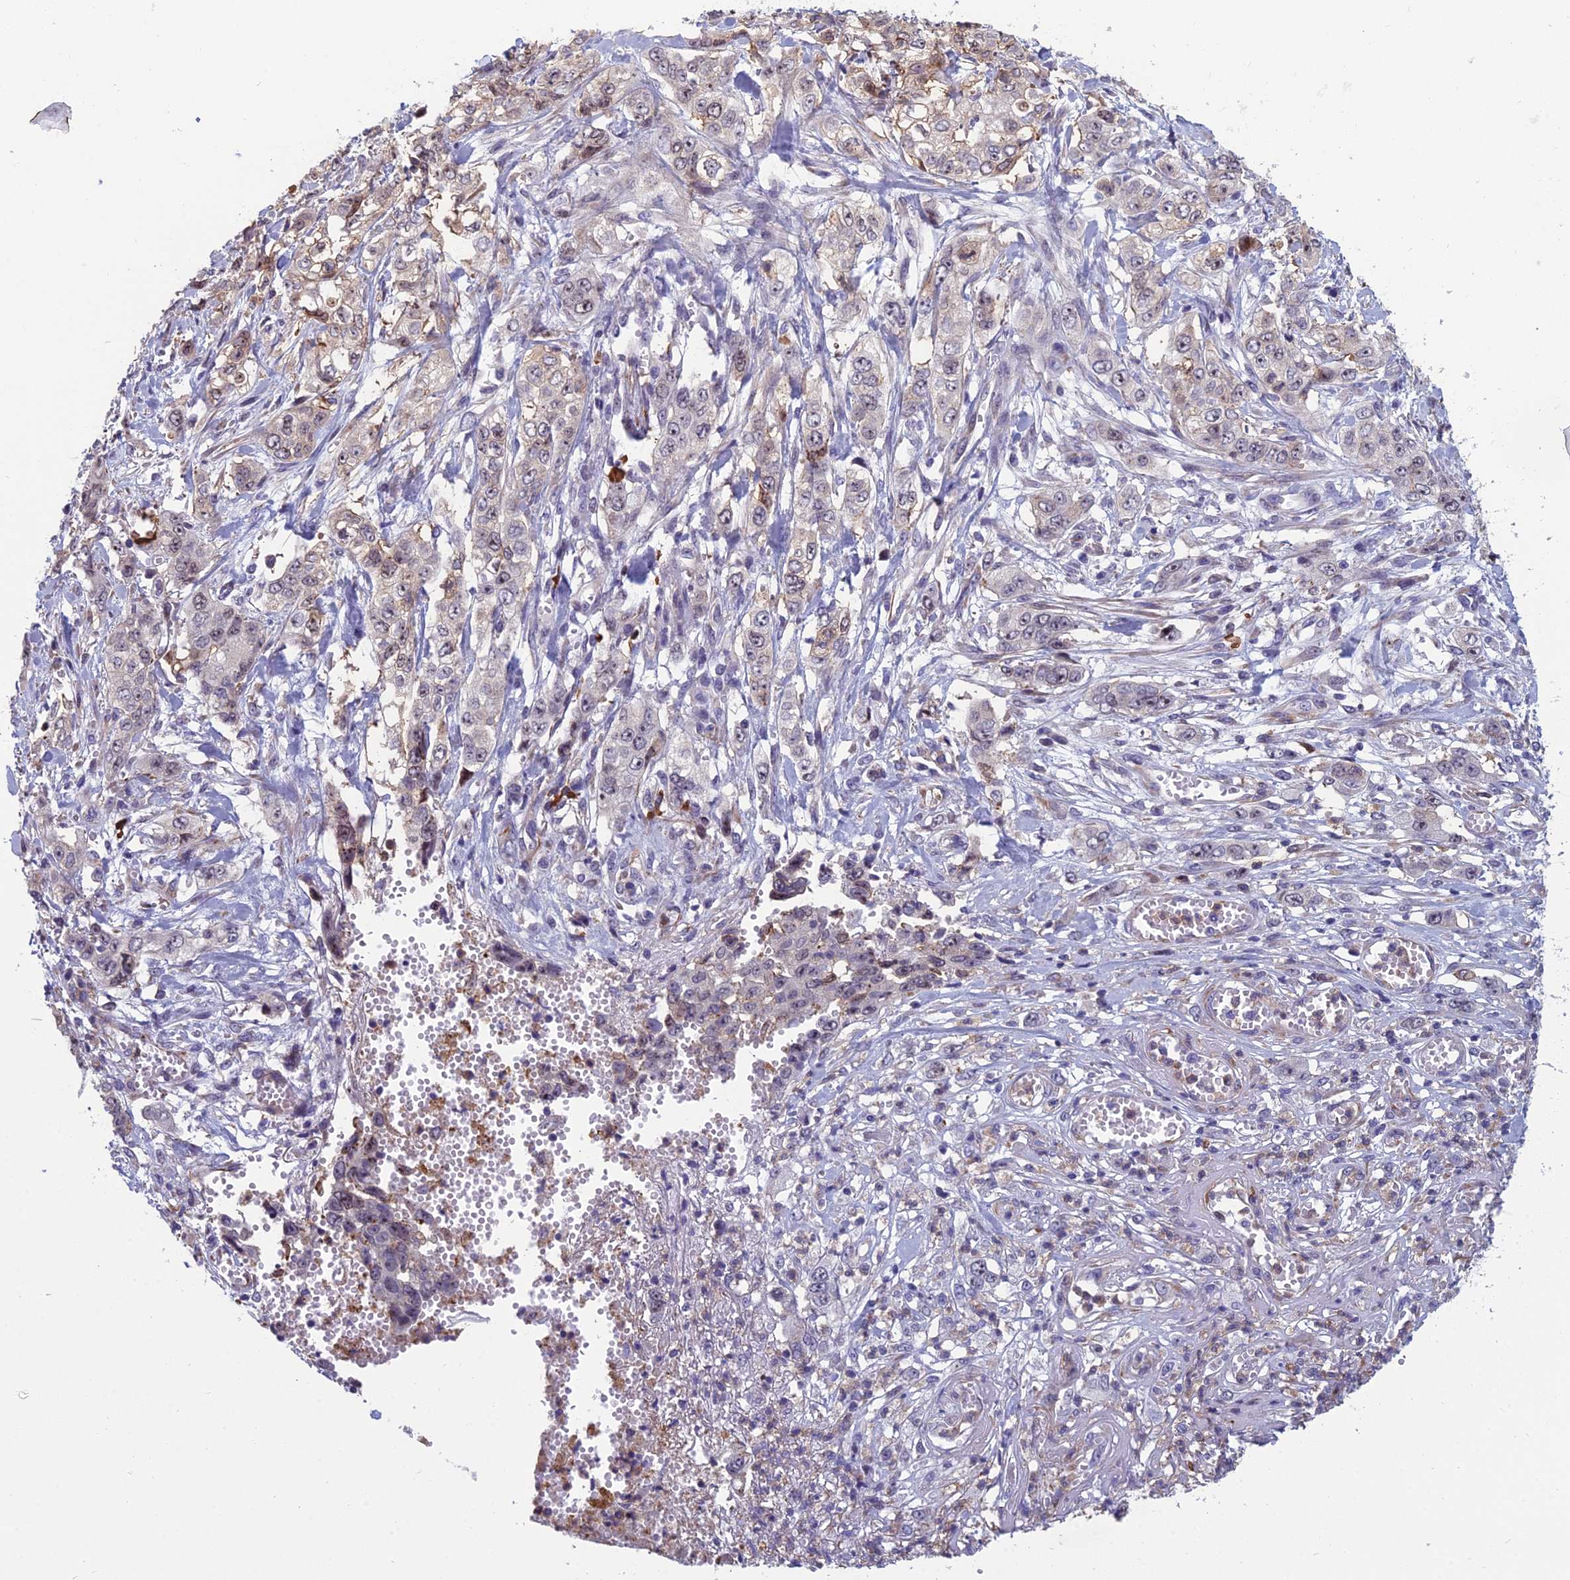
{"staining": {"intensity": "moderate", "quantity": "25%-75%", "location": "nuclear"}, "tissue": "stomach cancer", "cell_type": "Tumor cells", "image_type": "cancer", "snomed": [{"axis": "morphology", "description": "Adenocarcinoma, NOS"}, {"axis": "topography", "description": "Stomach, upper"}], "caption": "Immunohistochemistry (IHC) (DAB (3,3'-diaminobenzidine)) staining of stomach adenocarcinoma demonstrates moderate nuclear protein staining in approximately 25%-75% of tumor cells.", "gene": "NOC2L", "patient": {"sex": "male", "age": 62}}